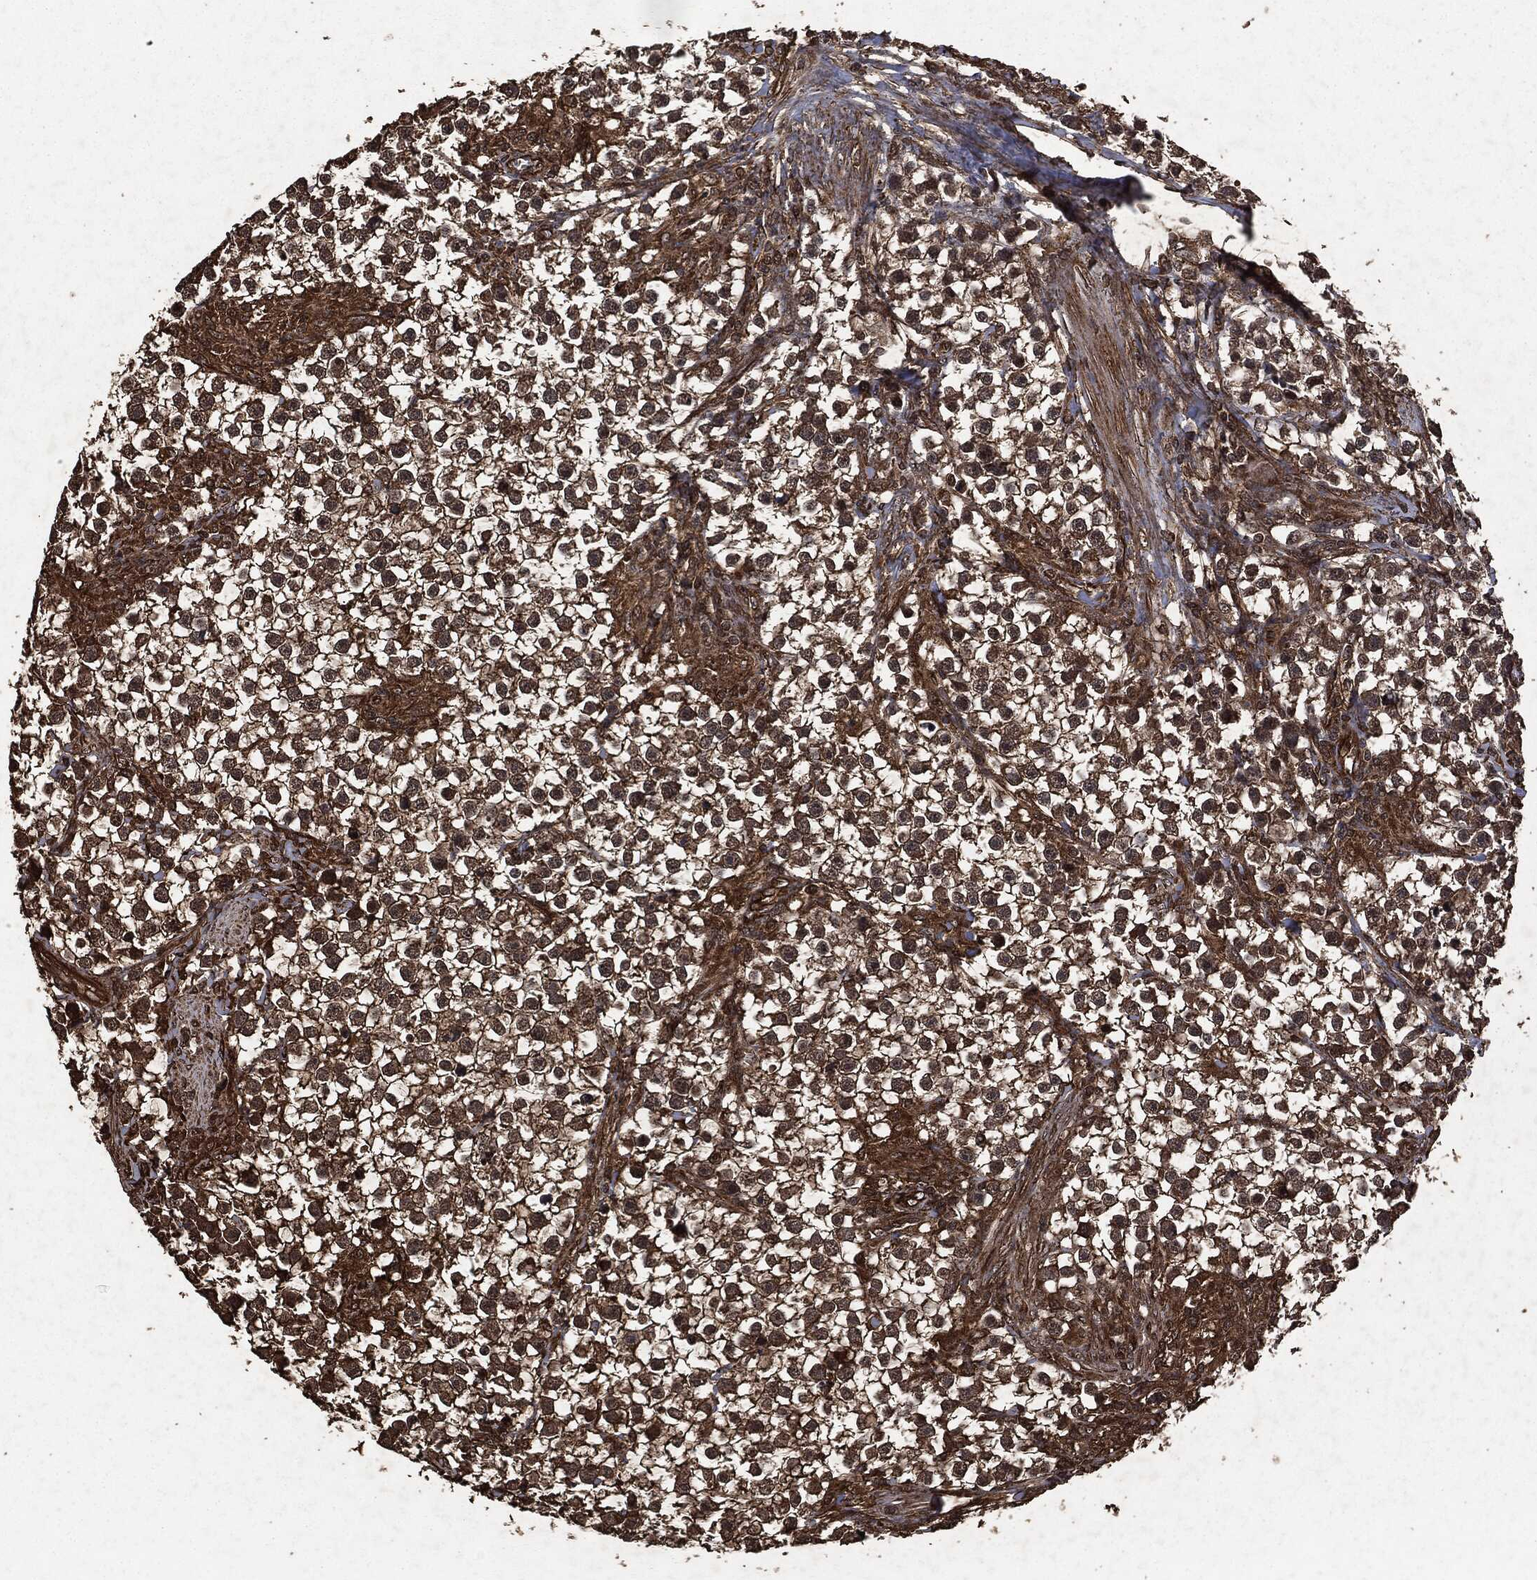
{"staining": {"intensity": "moderate", "quantity": "<25%", "location": "cytoplasmic/membranous"}, "tissue": "testis cancer", "cell_type": "Tumor cells", "image_type": "cancer", "snomed": [{"axis": "morphology", "description": "Seminoma, NOS"}, {"axis": "topography", "description": "Testis"}], "caption": "Human seminoma (testis) stained for a protein (brown) reveals moderate cytoplasmic/membranous positive positivity in about <25% of tumor cells.", "gene": "HRAS", "patient": {"sex": "male", "age": 59}}